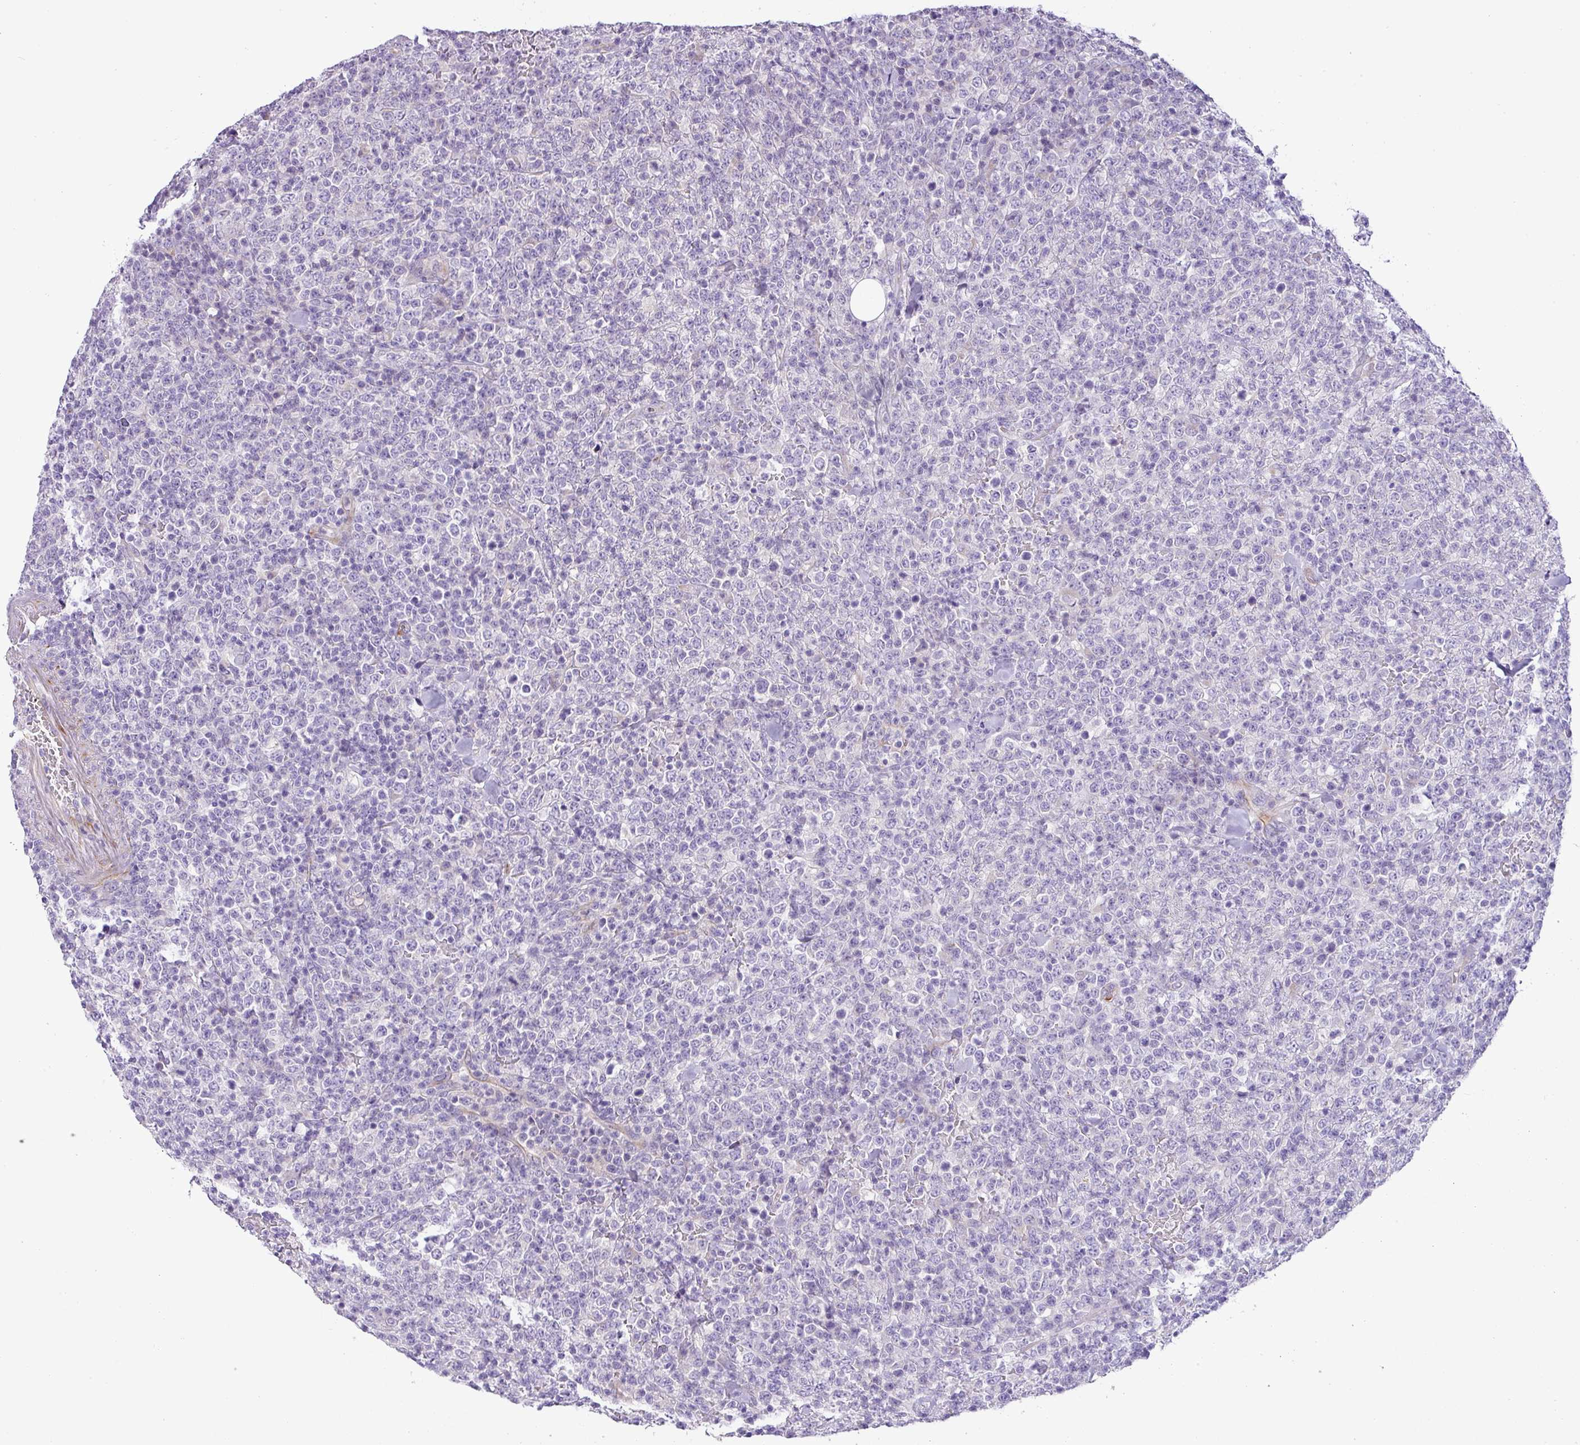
{"staining": {"intensity": "negative", "quantity": "none", "location": "none"}, "tissue": "lymphoma", "cell_type": "Tumor cells", "image_type": "cancer", "snomed": [{"axis": "morphology", "description": "Malignant lymphoma, non-Hodgkin's type, High grade"}, {"axis": "topography", "description": "Colon"}], "caption": "The IHC image has no significant expression in tumor cells of malignant lymphoma, non-Hodgkin's type (high-grade) tissue.", "gene": "ENSG00000273748", "patient": {"sex": "female", "age": 53}}